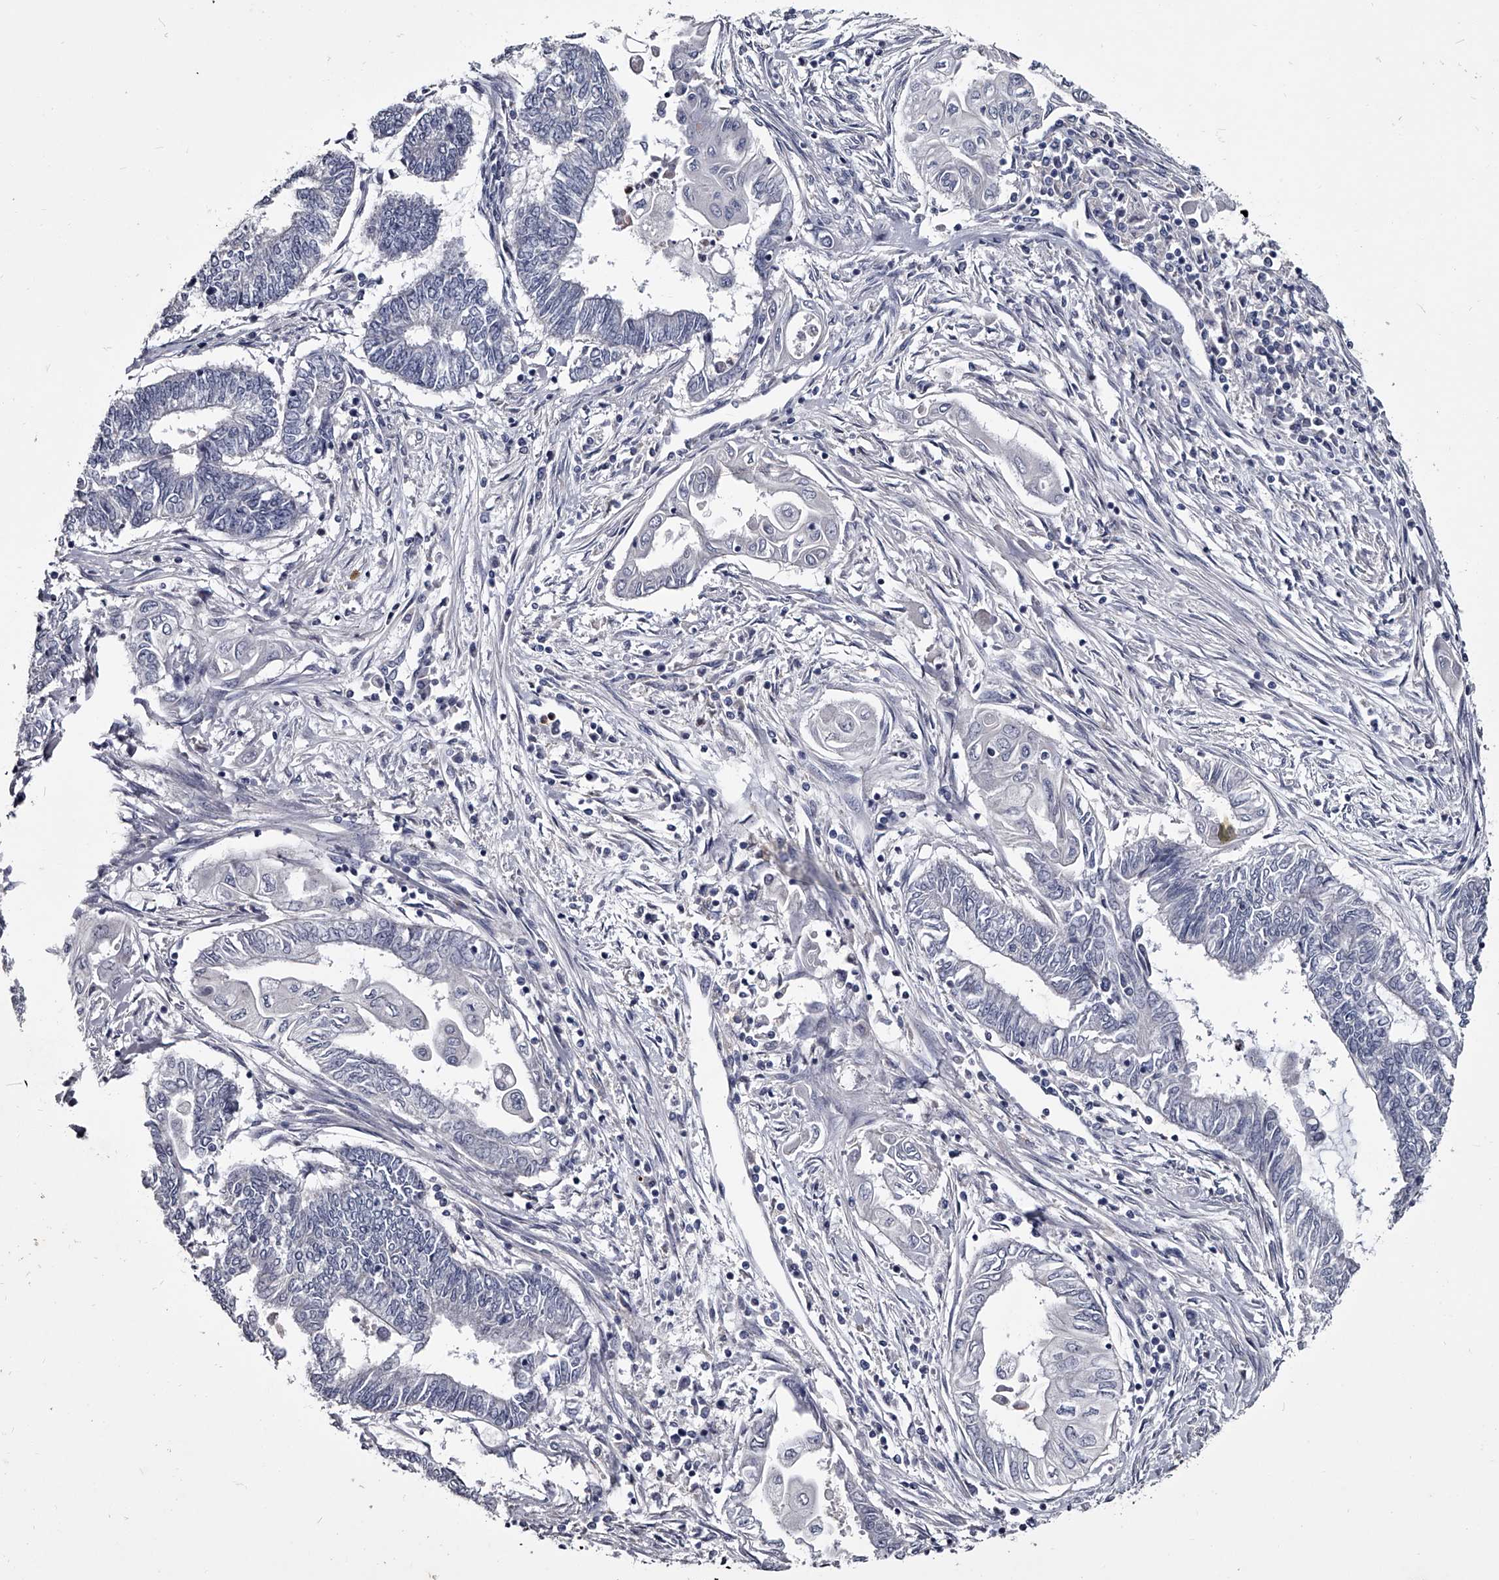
{"staining": {"intensity": "negative", "quantity": "none", "location": "none"}, "tissue": "endometrial cancer", "cell_type": "Tumor cells", "image_type": "cancer", "snomed": [{"axis": "morphology", "description": "Adenocarcinoma, NOS"}, {"axis": "topography", "description": "Uterus"}, {"axis": "topography", "description": "Endometrium"}], "caption": "High power microscopy photomicrograph of an immunohistochemistry photomicrograph of endometrial cancer (adenocarcinoma), revealing no significant positivity in tumor cells.", "gene": "GAPVD1", "patient": {"sex": "female", "age": 70}}